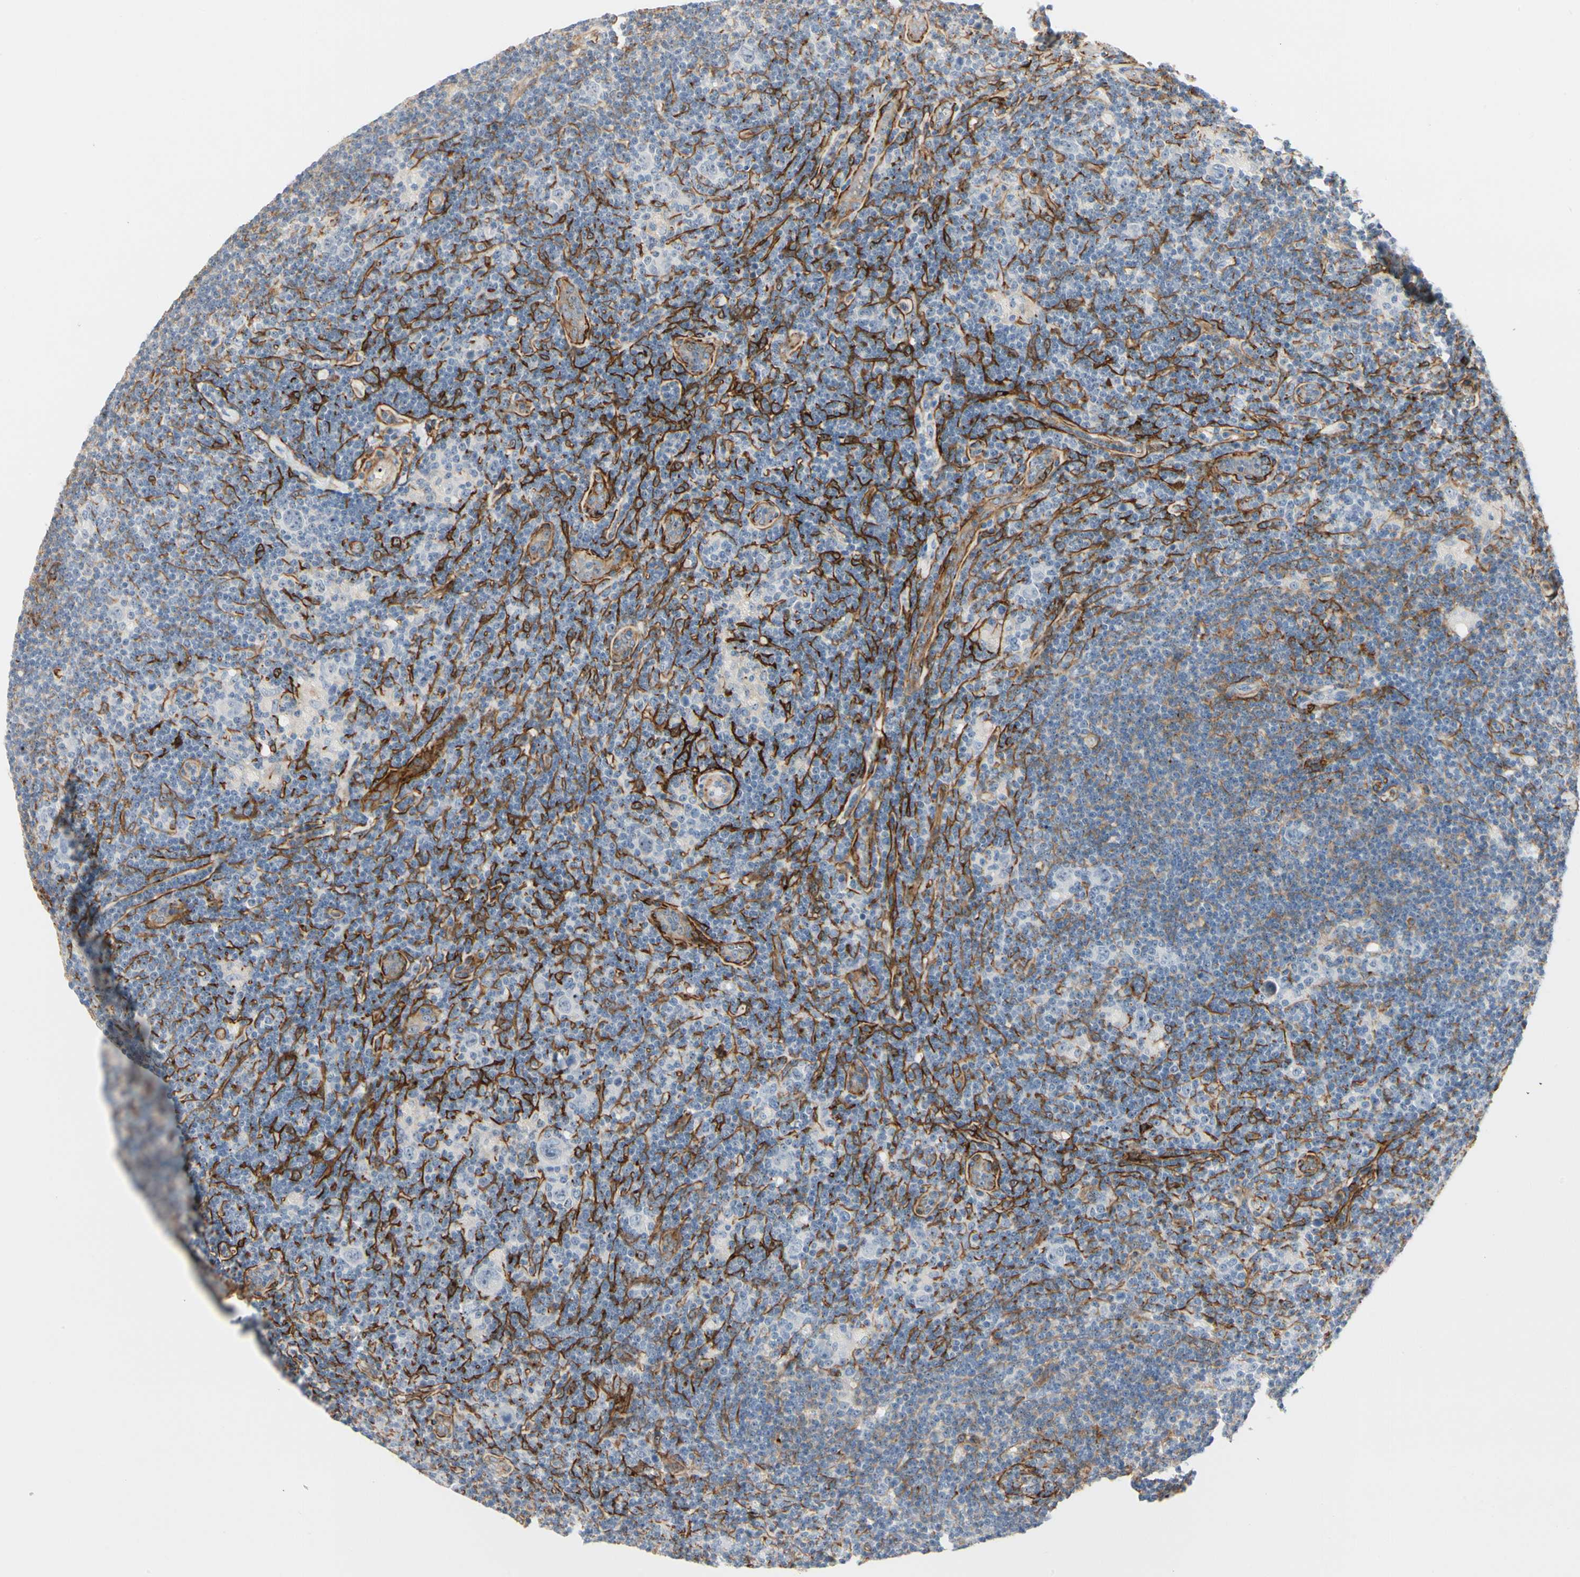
{"staining": {"intensity": "negative", "quantity": "none", "location": "none"}, "tissue": "lymphoma", "cell_type": "Tumor cells", "image_type": "cancer", "snomed": [{"axis": "morphology", "description": "Hodgkin's disease, NOS"}, {"axis": "topography", "description": "Lymph node"}], "caption": "This is a micrograph of IHC staining of lymphoma, which shows no expression in tumor cells.", "gene": "GGT5", "patient": {"sex": "female", "age": 57}}